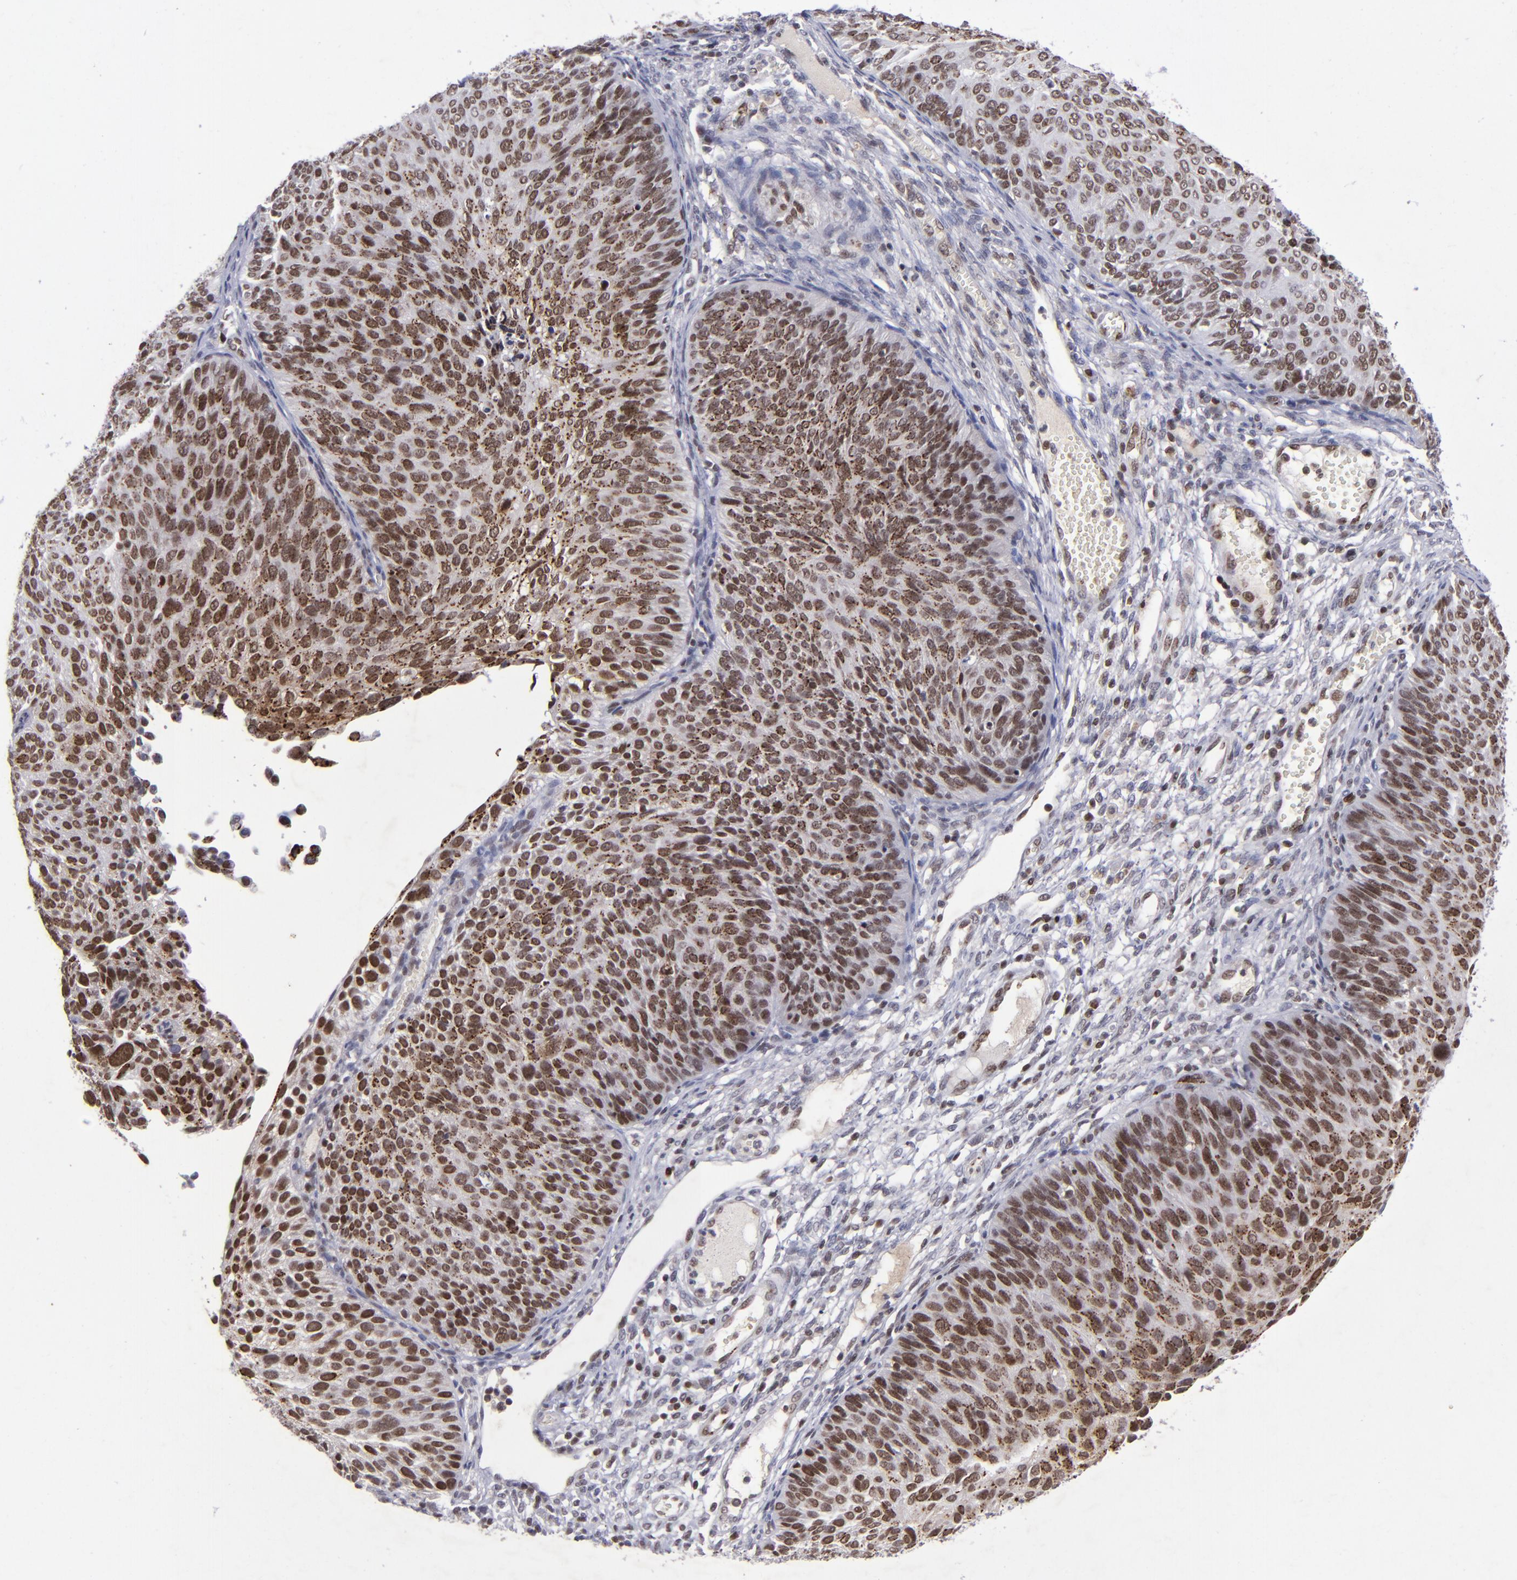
{"staining": {"intensity": "strong", "quantity": ">75%", "location": "nuclear"}, "tissue": "cervical cancer", "cell_type": "Tumor cells", "image_type": "cancer", "snomed": [{"axis": "morphology", "description": "Squamous cell carcinoma, NOS"}, {"axis": "topography", "description": "Cervix"}], "caption": "Human cervical squamous cell carcinoma stained for a protein (brown) exhibits strong nuclear positive positivity in approximately >75% of tumor cells.", "gene": "MGMT", "patient": {"sex": "female", "age": 36}}